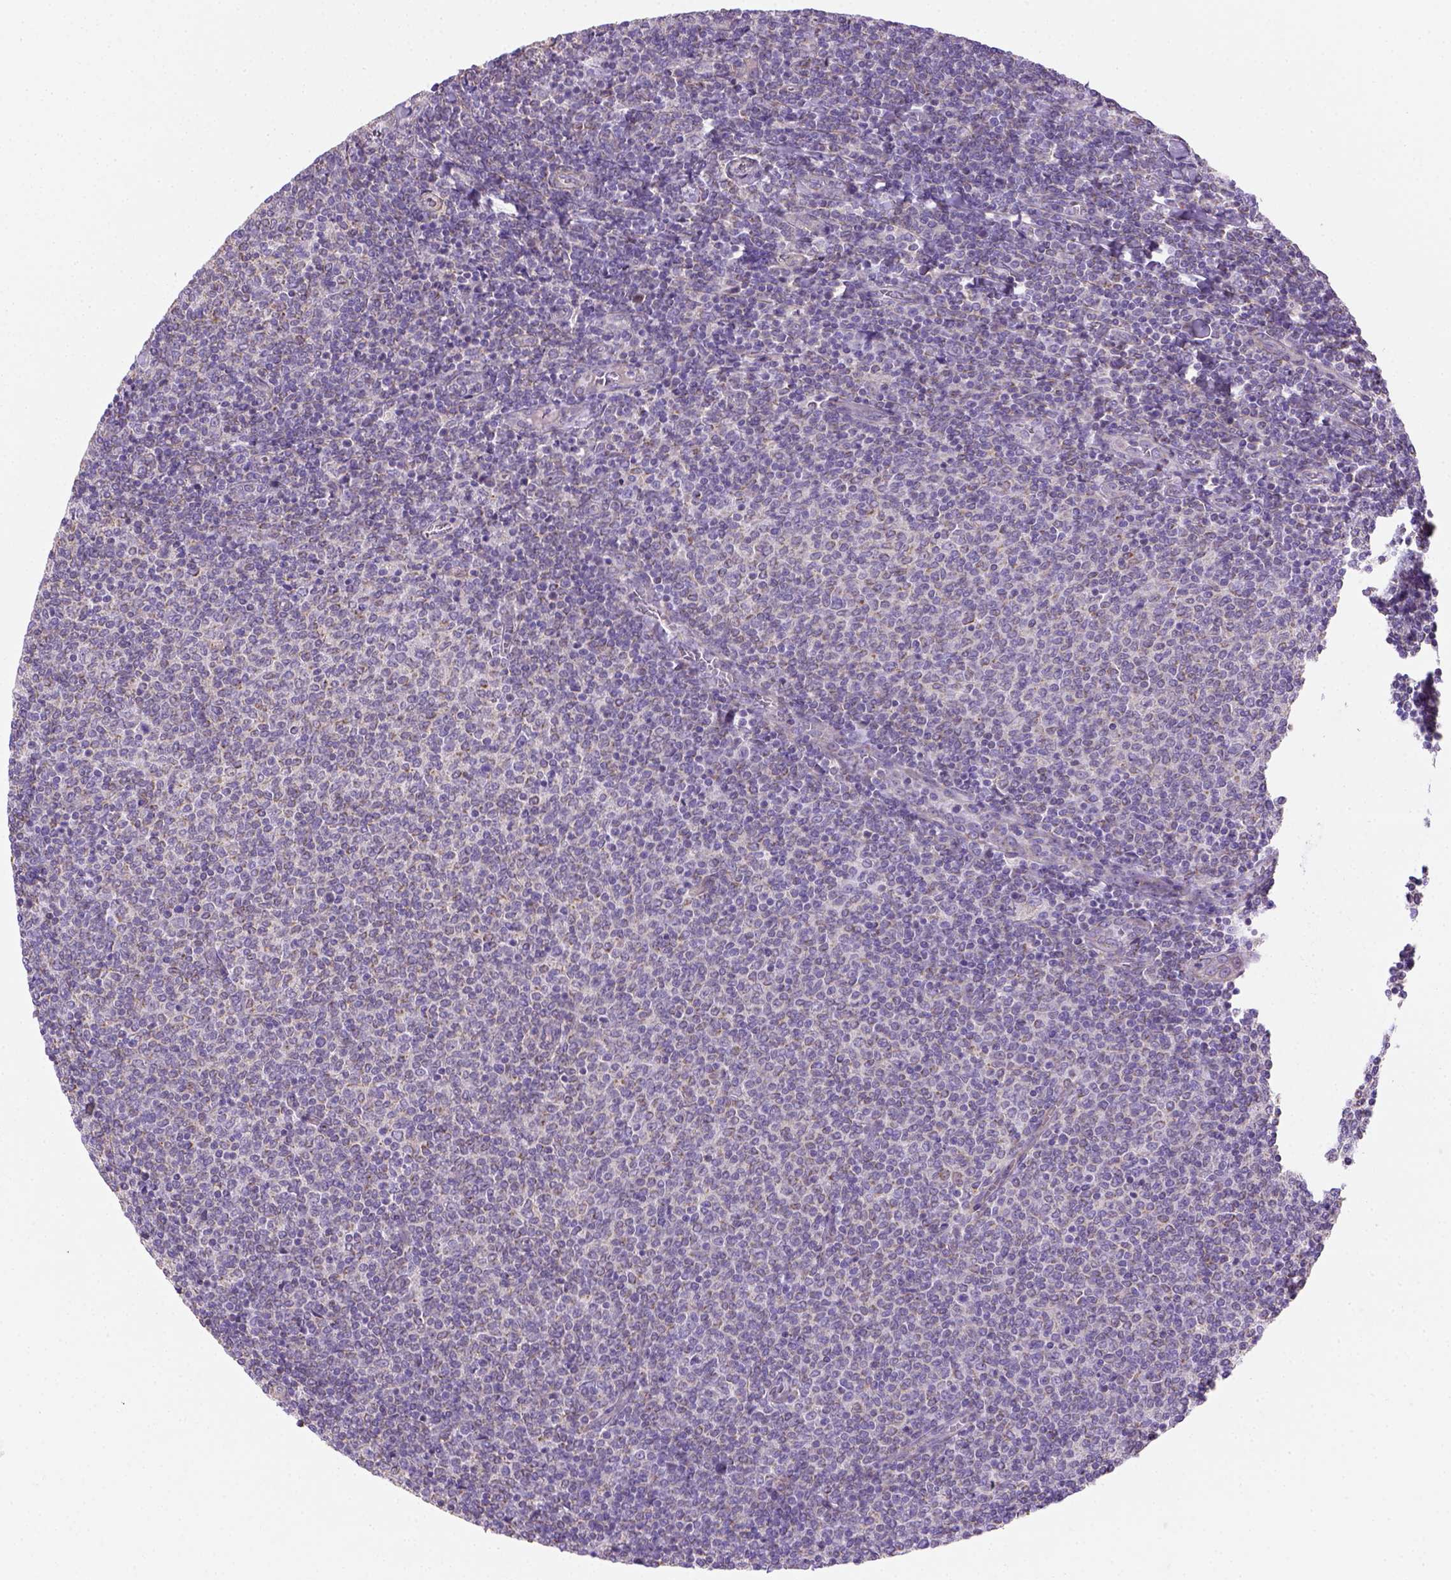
{"staining": {"intensity": "negative", "quantity": "none", "location": "none"}, "tissue": "lymphoma", "cell_type": "Tumor cells", "image_type": "cancer", "snomed": [{"axis": "morphology", "description": "Malignant lymphoma, non-Hodgkin's type, Low grade"}, {"axis": "topography", "description": "Lymph node"}], "caption": "IHC of human low-grade malignant lymphoma, non-Hodgkin's type exhibits no staining in tumor cells.", "gene": "HTRA1", "patient": {"sex": "male", "age": 52}}